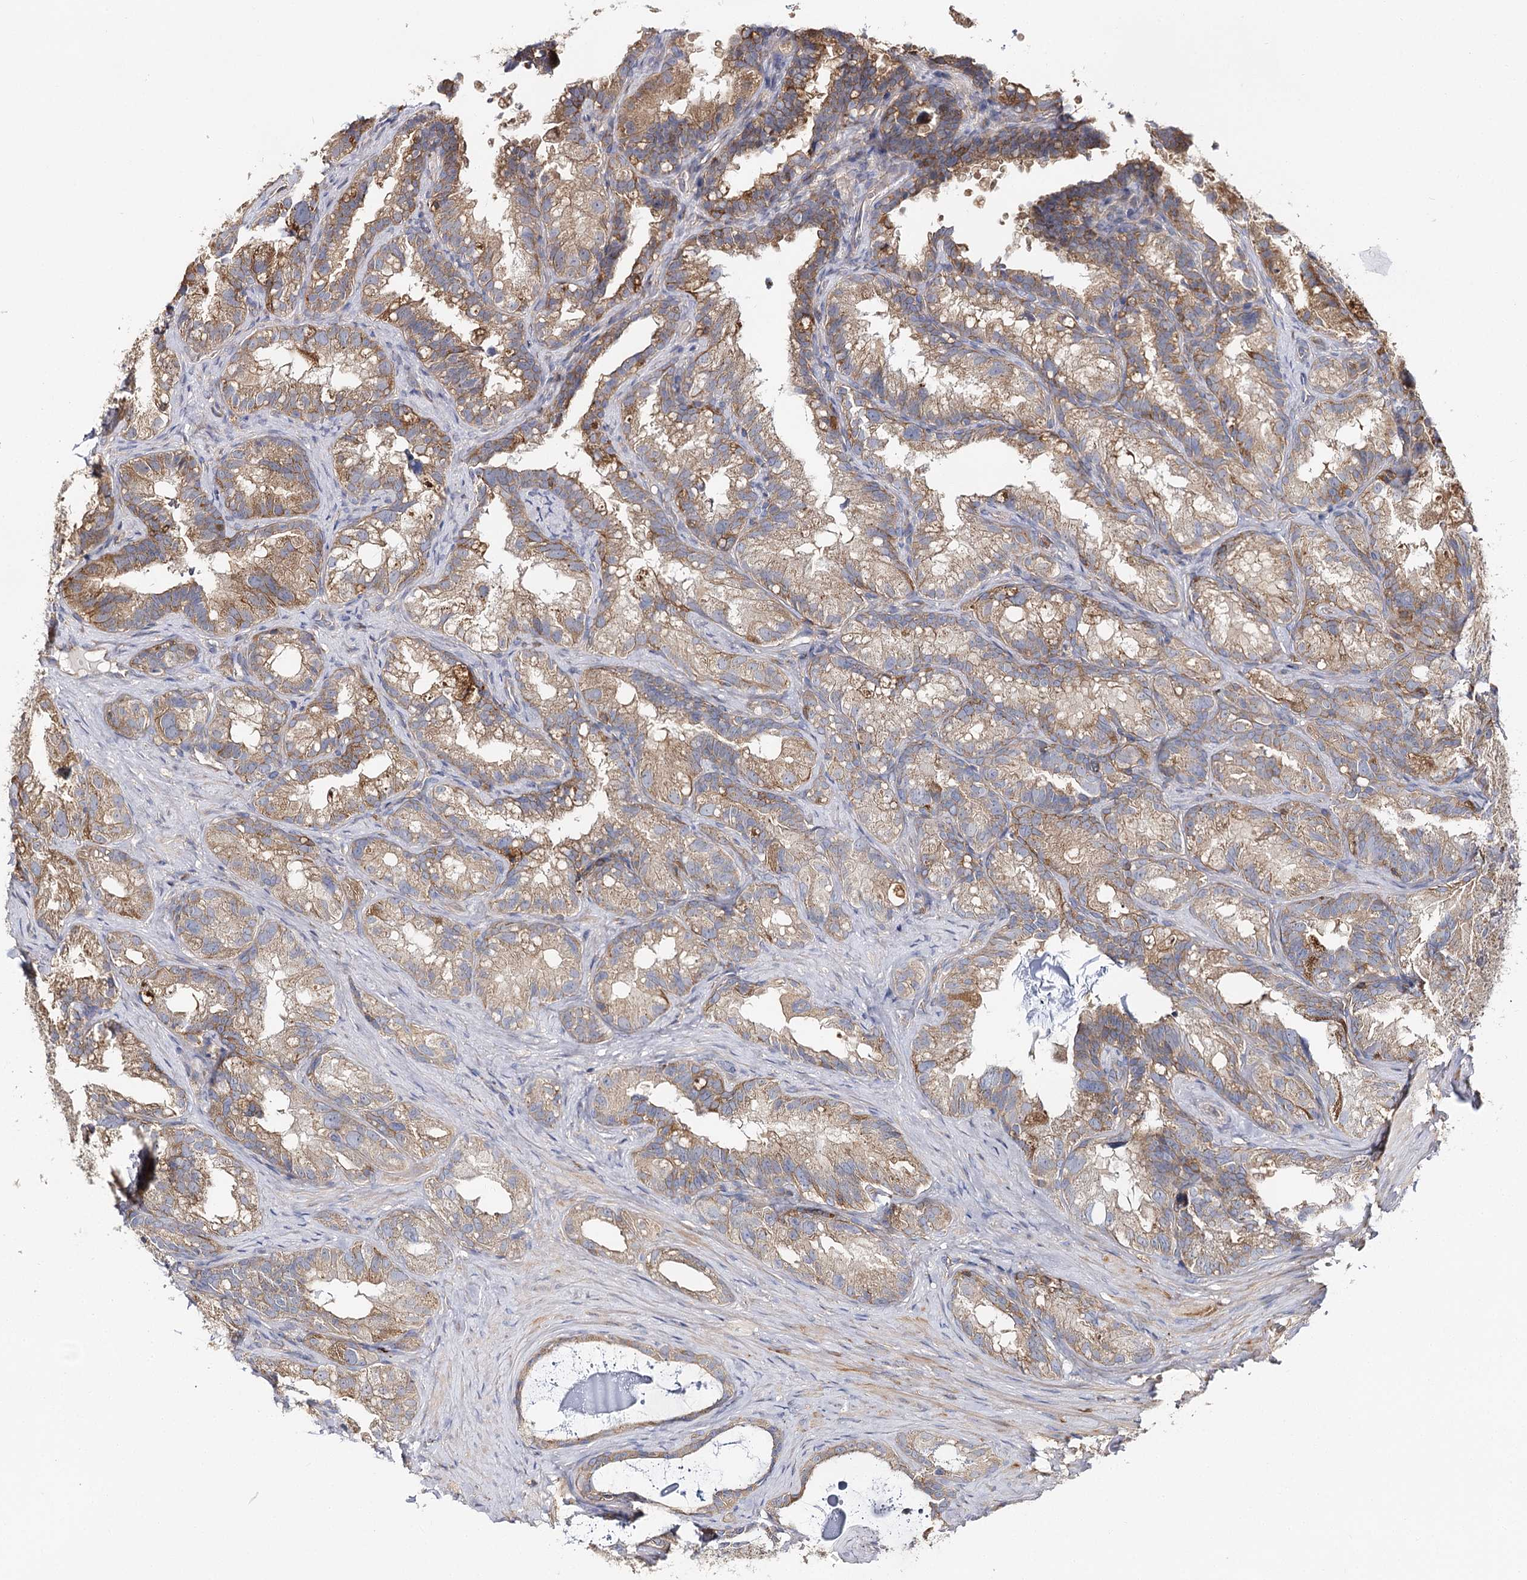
{"staining": {"intensity": "moderate", "quantity": ">75%", "location": "cytoplasmic/membranous"}, "tissue": "seminal vesicle", "cell_type": "Glandular cells", "image_type": "normal", "snomed": [{"axis": "morphology", "description": "Normal tissue, NOS"}, {"axis": "topography", "description": "Seminal veicle"}], "caption": "DAB immunohistochemical staining of normal human seminal vesicle exhibits moderate cytoplasmic/membranous protein expression in approximately >75% of glandular cells. The staining was performed using DAB (3,3'-diaminobenzidine) to visualize the protein expression in brown, while the nuclei were stained in blue with hematoxylin (Magnification: 20x).", "gene": "SEC24B", "patient": {"sex": "male", "age": 60}}